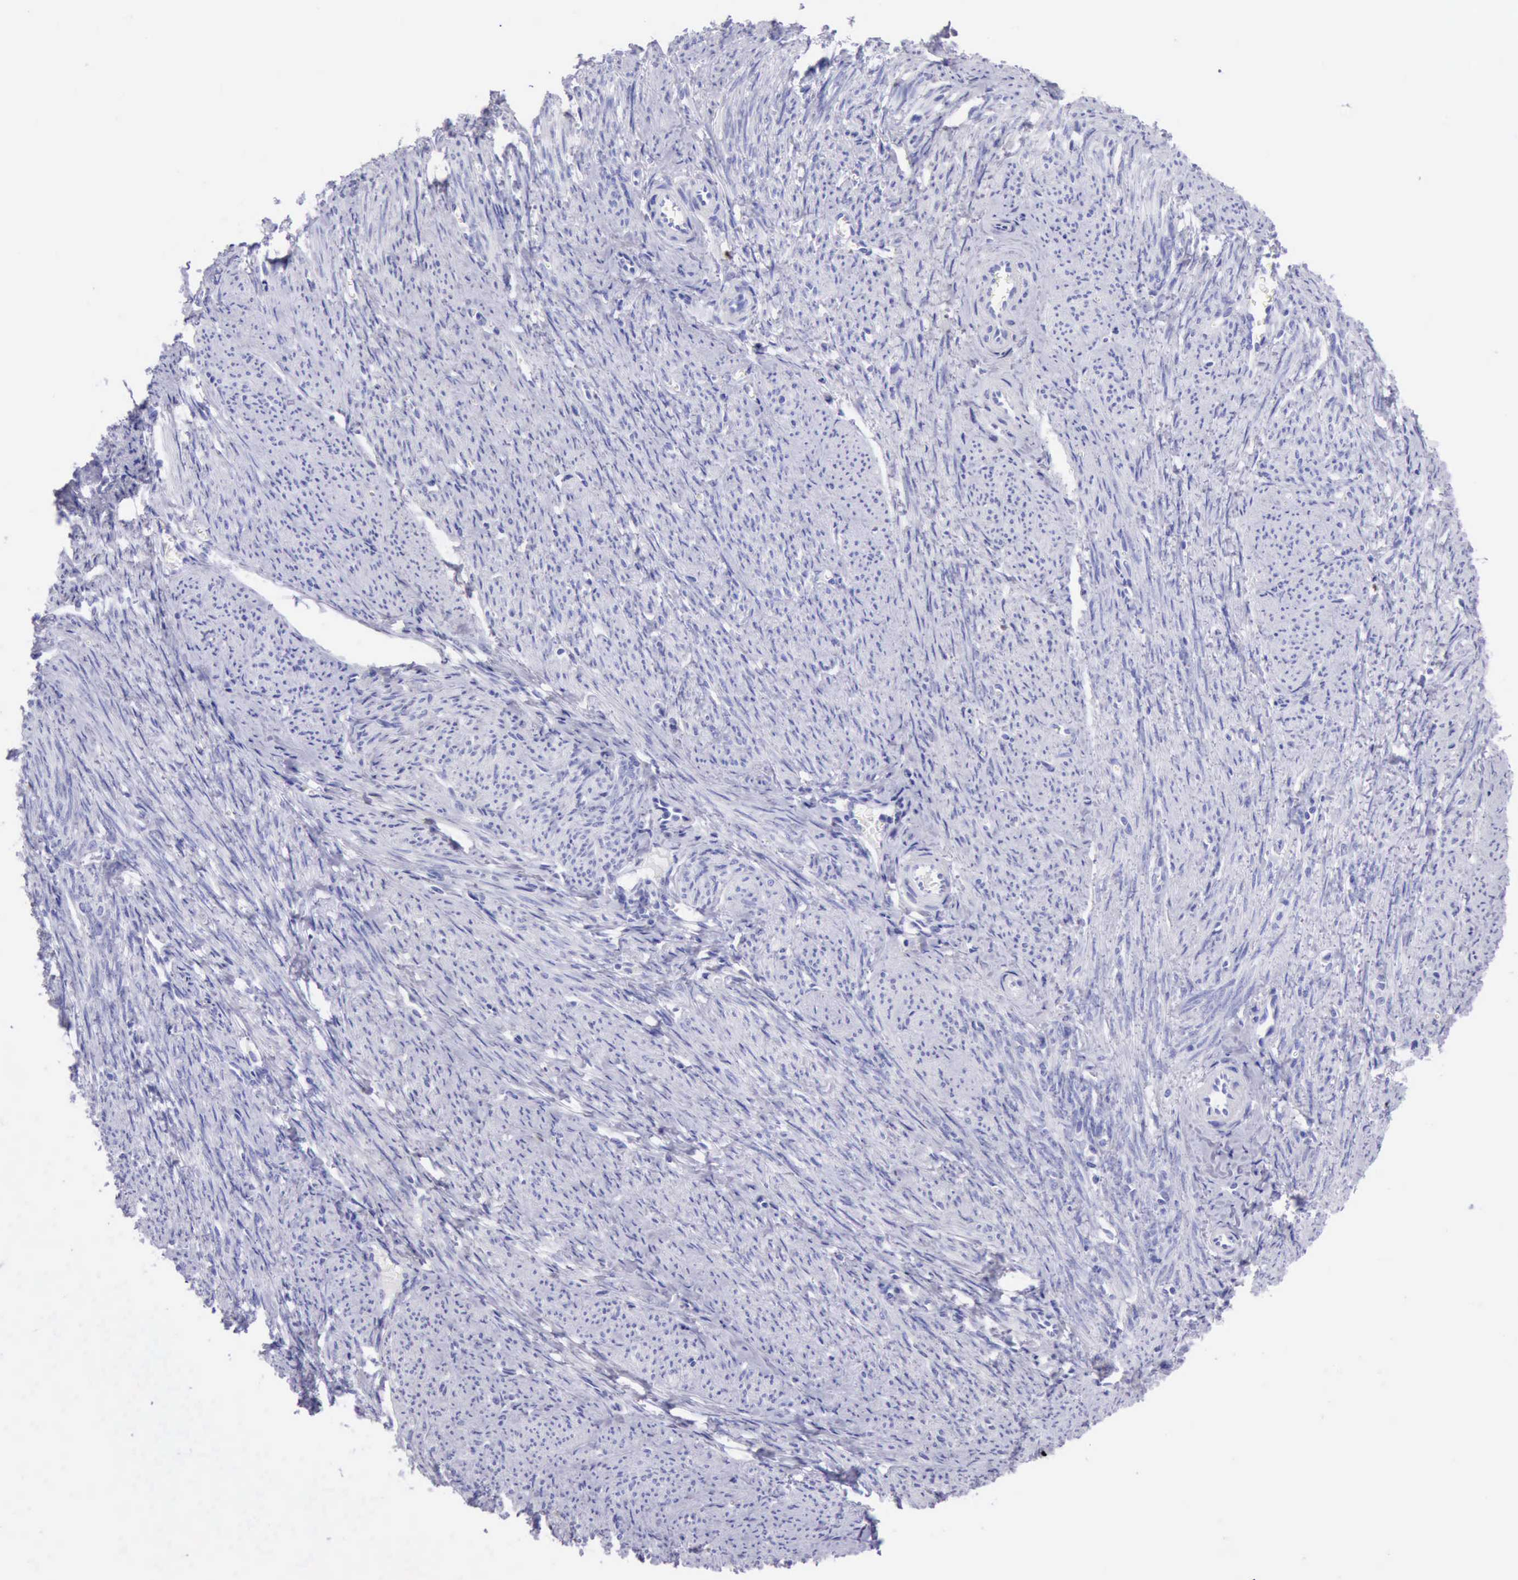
{"staining": {"intensity": "negative", "quantity": "none", "location": "none"}, "tissue": "smooth muscle", "cell_type": "Smooth muscle cells", "image_type": "normal", "snomed": [{"axis": "morphology", "description": "Normal tissue, NOS"}, {"axis": "topography", "description": "Smooth muscle"}, {"axis": "topography", "description": "Cervix"}], "caption": "The immunohistochemistry (IHC) image has no significant staining in smooth muscle cells of smooth muscle. (IHC, brightfield microscopy, high magnification).", "gene": "MCM2", "patient": {"sex": "female", "age": 70}}